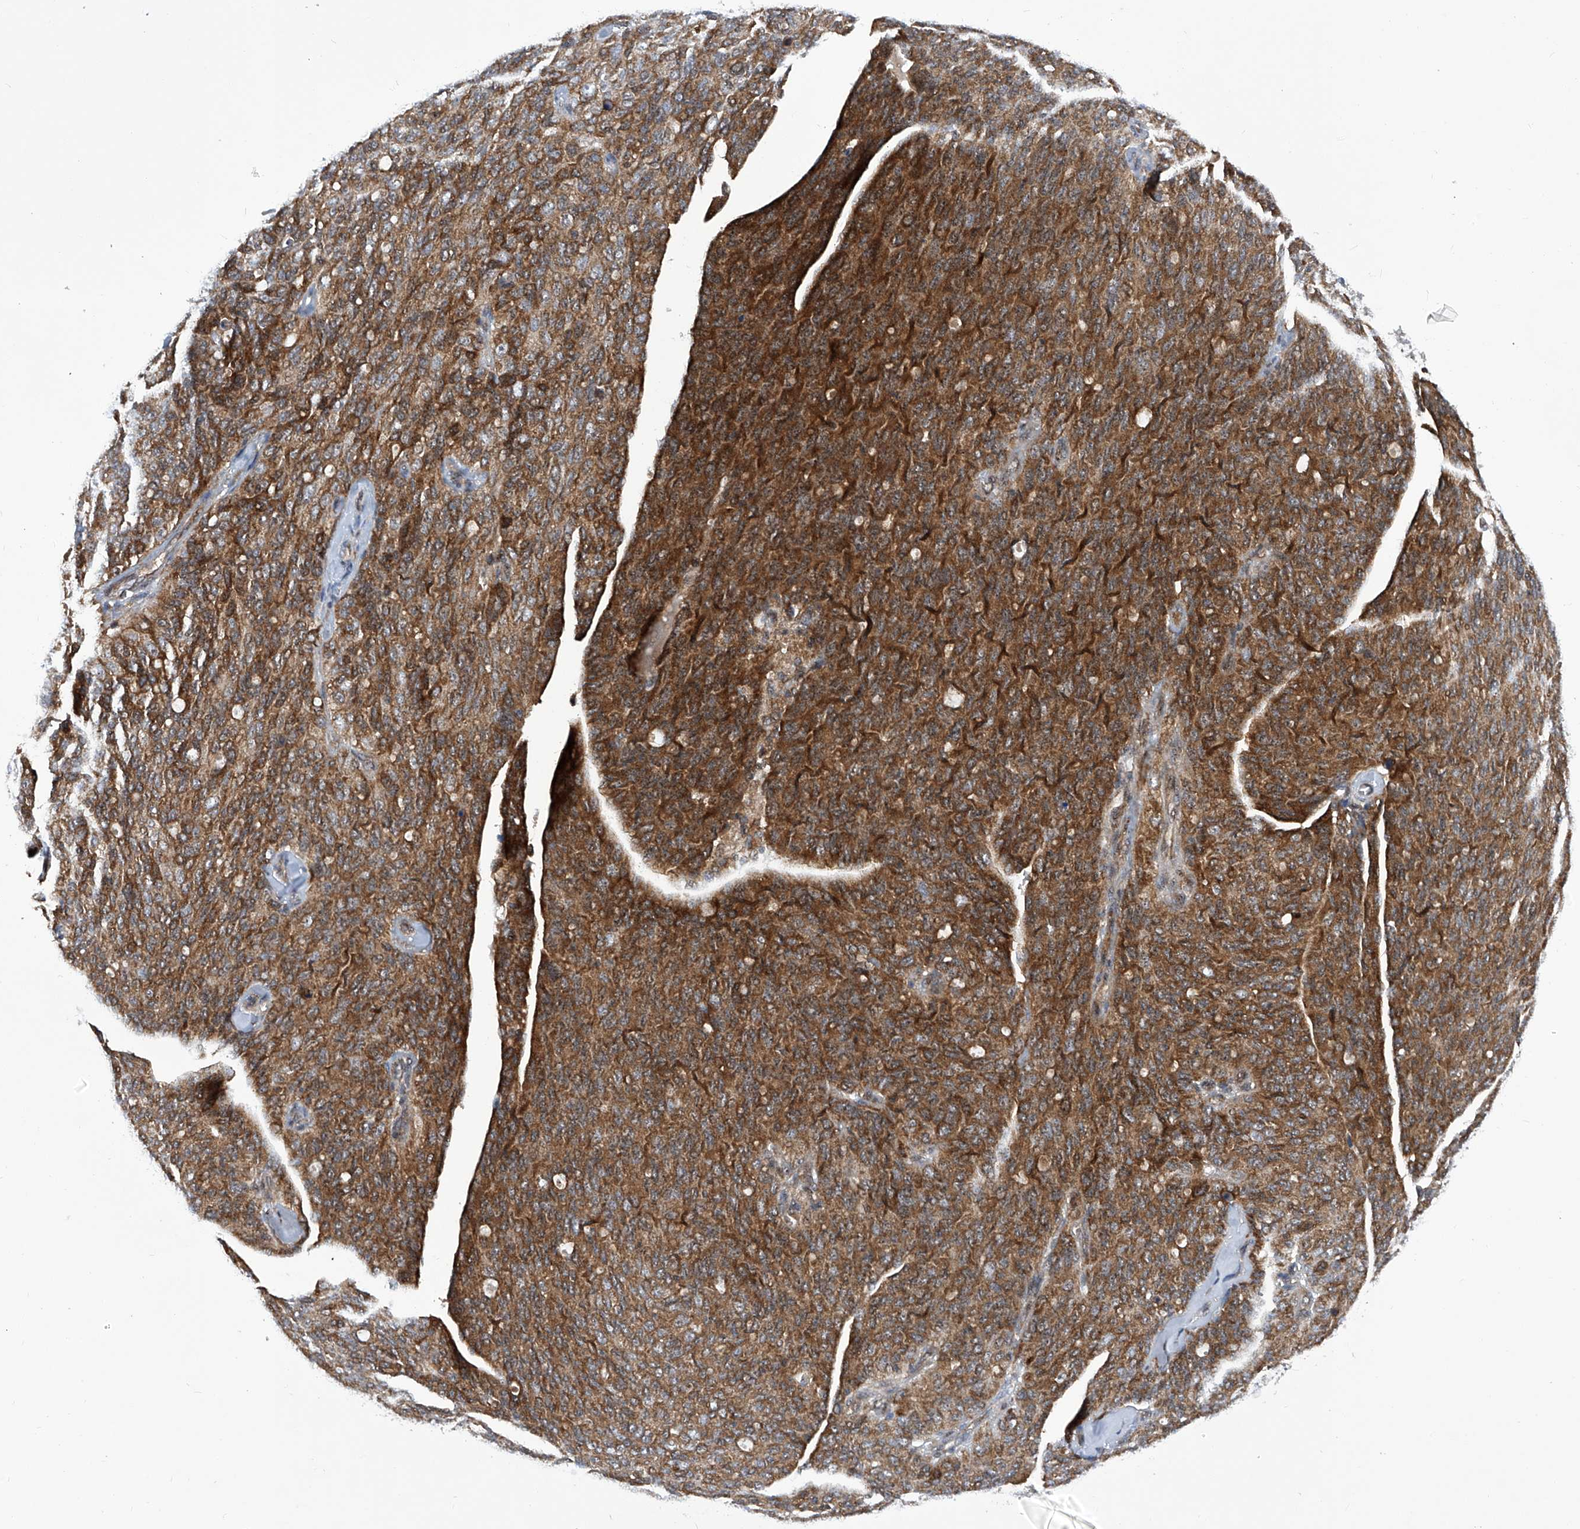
{"staining": {"intensity": "strong", "quantity": ">75%", "location": "cytoplasmic/membranous"}, "tissue": "ovarian cancer", "cell_type": "Tumor cells", "image_type": "cancer", "snomed": [{"axis": "morphology", "description": "Carcinoma, endometroid"}, {"axis": "topography", "description": "Ovary"}], "caption": "There is high levels of strong cytoplasmic/membranous expression in tumor cells of endometroid carcinoma (ovarian), as demonstrated by immunohistochemical staining (brown color).", "gene": "CISH", "patient": {"sex": "female", "age": 60}}